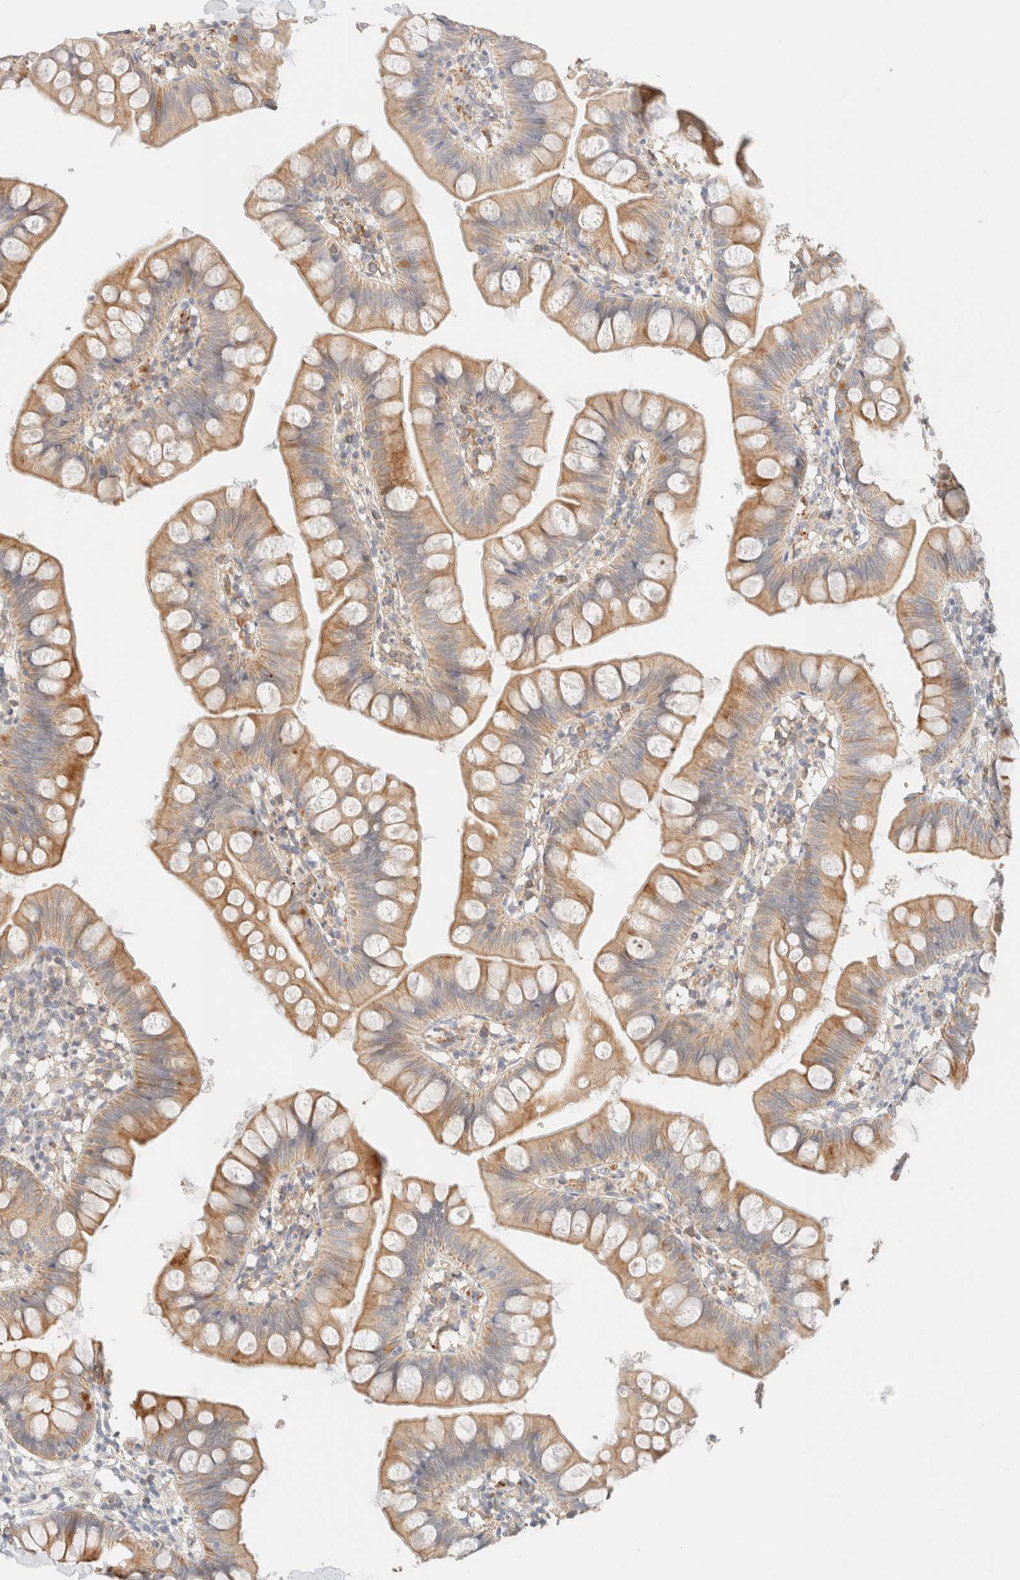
{"staining": {"intensity": "moderate", "quantity": "25%-75%", "location": "cytoplasmic/membranous"}, "tissue": "small intestine", "cell_type": "Glandular cells", "image_type": "normal", "snomed": [{"axis": "morphology", "description": "Normal tissue, NOS"}, {"axis": "topography", "description": "Small intestine"}], "caption": "Glandular cells exhibit moderate cytoplasmic/membranous positivity in about 25%-75% of cells in benign small intestine.", "gene": "SGSM2", "patient": {"sex": "male", "age": 7}}